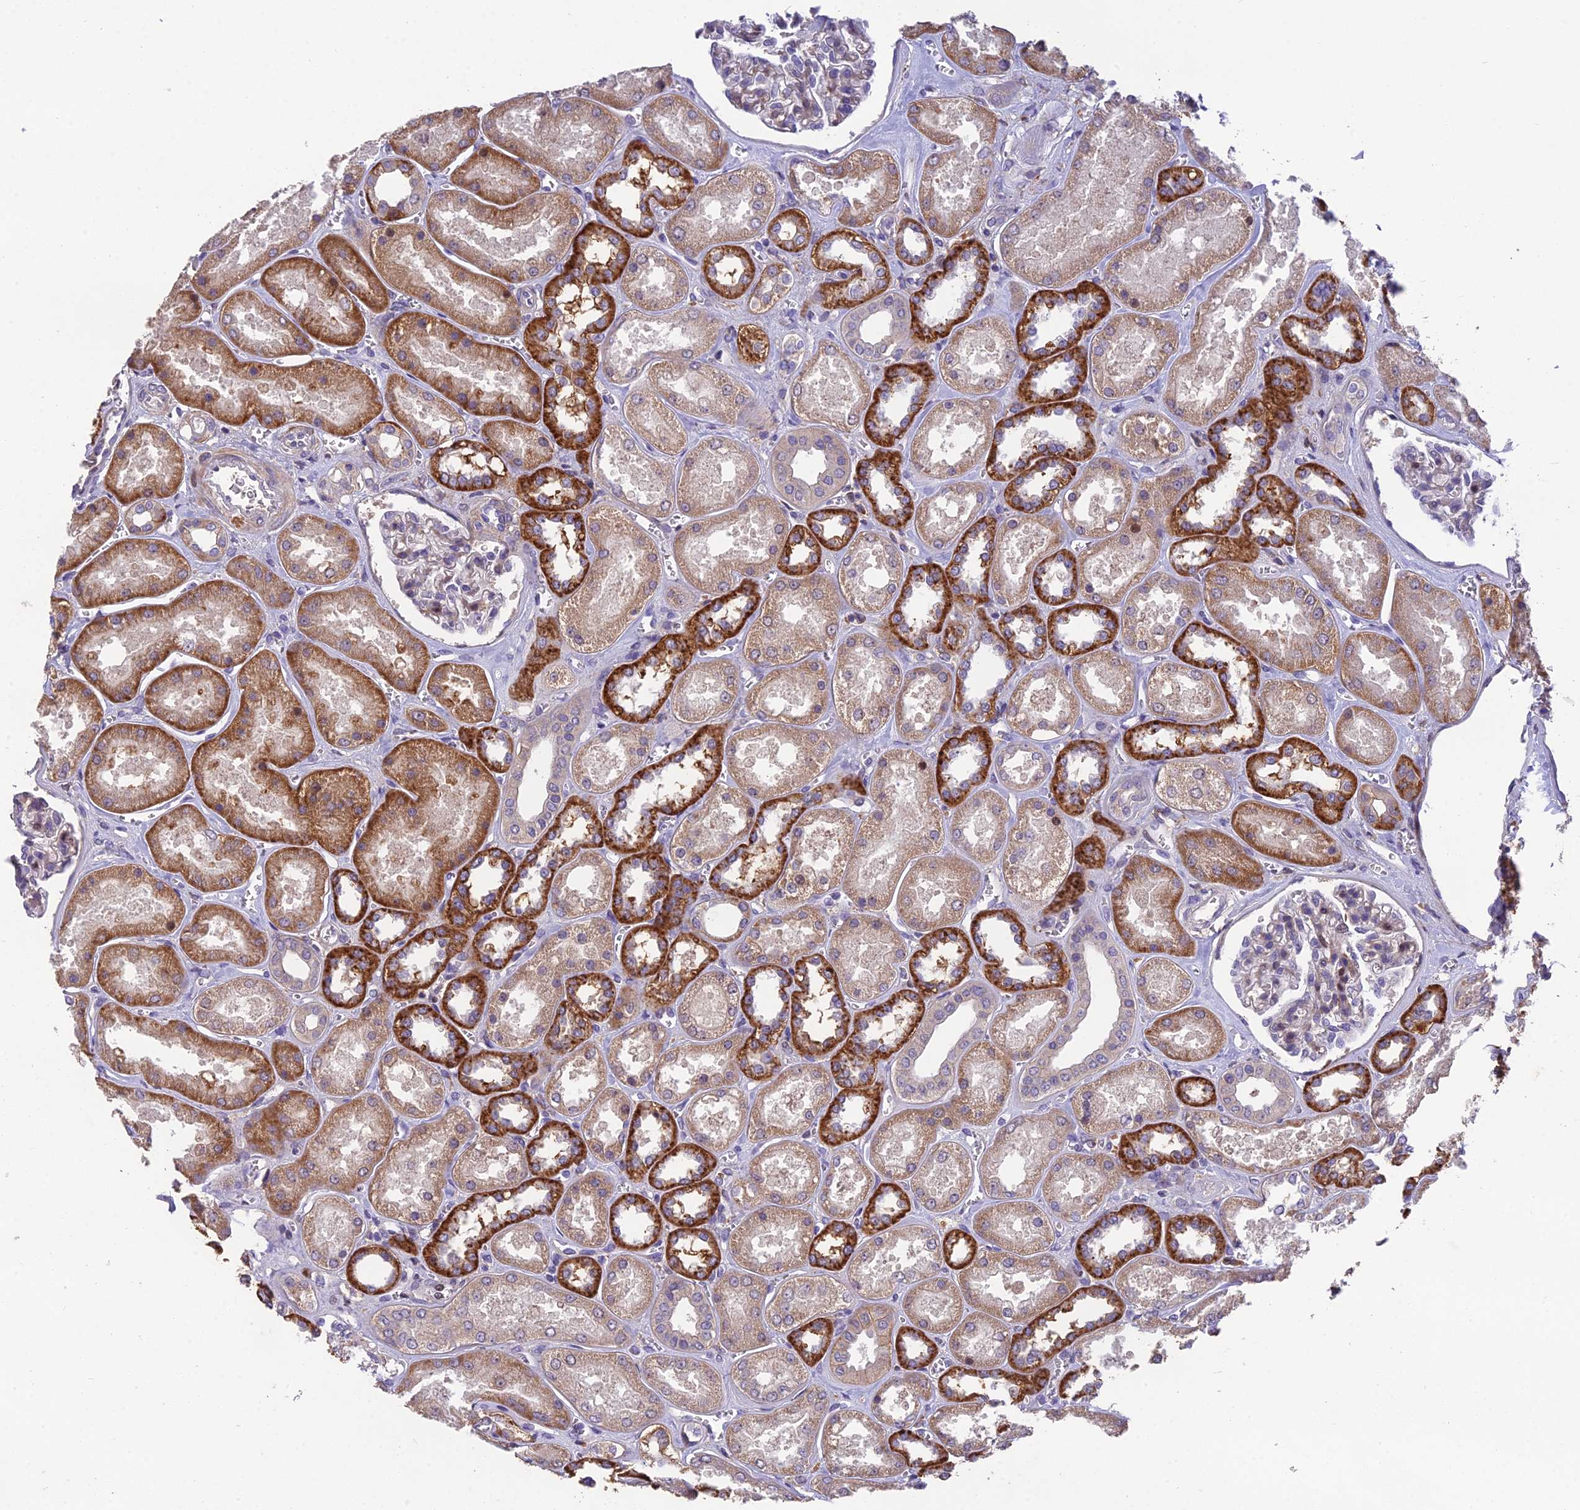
{"staining": {"intensity": "weak", "quantity": "<25%", "location": "cytoplasmic/membranous"}, "tissue": "kidney", "cell_type": "Cells in glomeruli", "image_type": "normal", "snomed": [{"axis": "morphology", "description": "Normal tissue, NOS"}, {"axis": "morphology", "description": "Adenocarcinoma, NOS"}, {"axis": "topography", "description": "Kidney"}], "caption": "Cells in glomeruli show no significant protein expression in benign kidney. (DAB (3,3'-diaminobenzidine) IHC with hematoxylin counter stain).", "gene": "PUS10", "patient": {"sex": "female", "age": 68}}